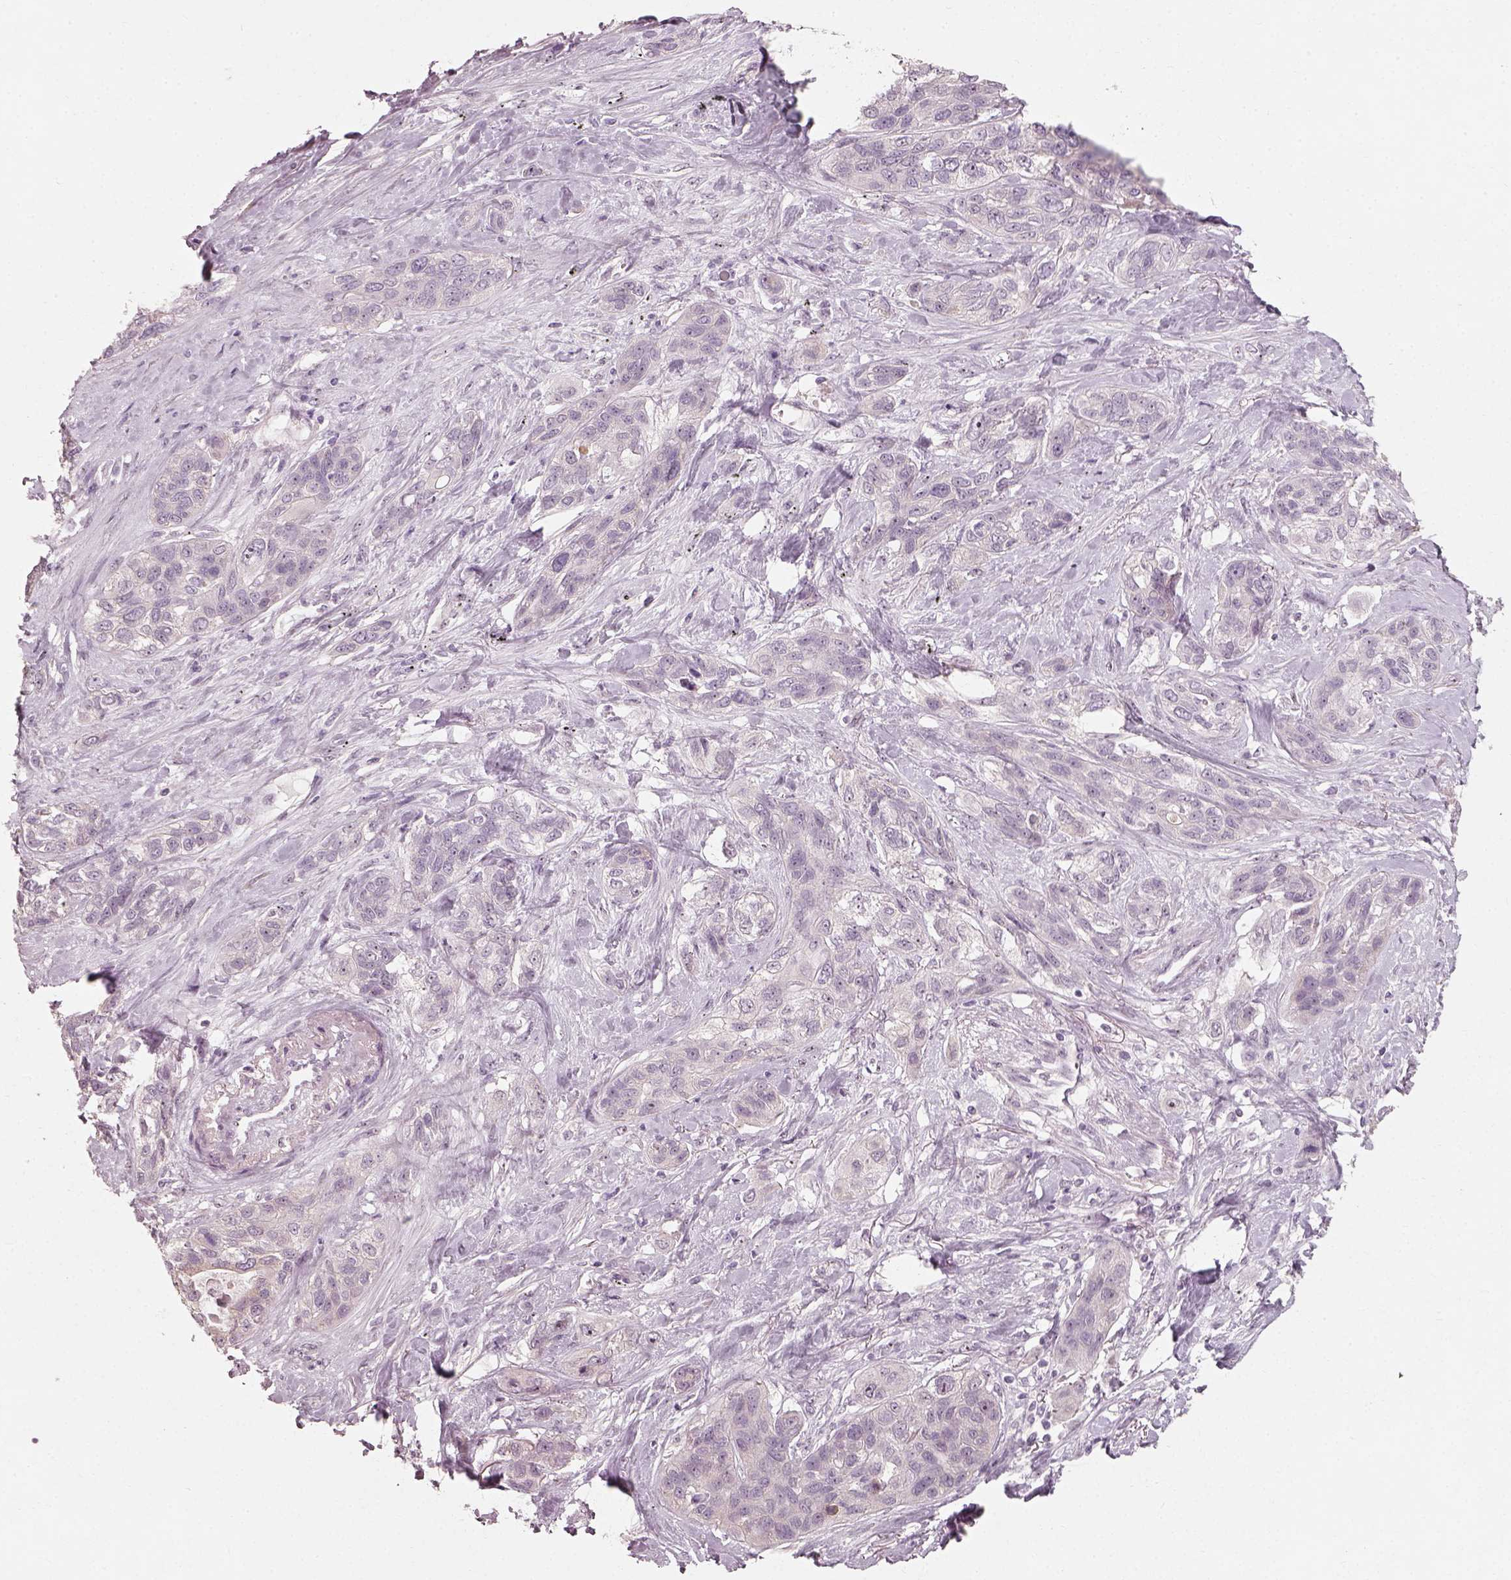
{"staining": {"intensity": "negative", "quantity": "none", "location": "none"}, "tissue": "lung cancer", "cell_type": "Tumor cells", "image_type": "cancer", "snomed": [{"axis": "morphology", "description": "Squamous cell carcinoma, NOS"}, {"axis": "topography", "description": "Lung"}], "caption": "The immunohistochemistry (IHC) image has no significant expression in tumor cells of lung cancer tissue.", "gene": "CDS1", "patient": {"sex": "female", "age": 70}}